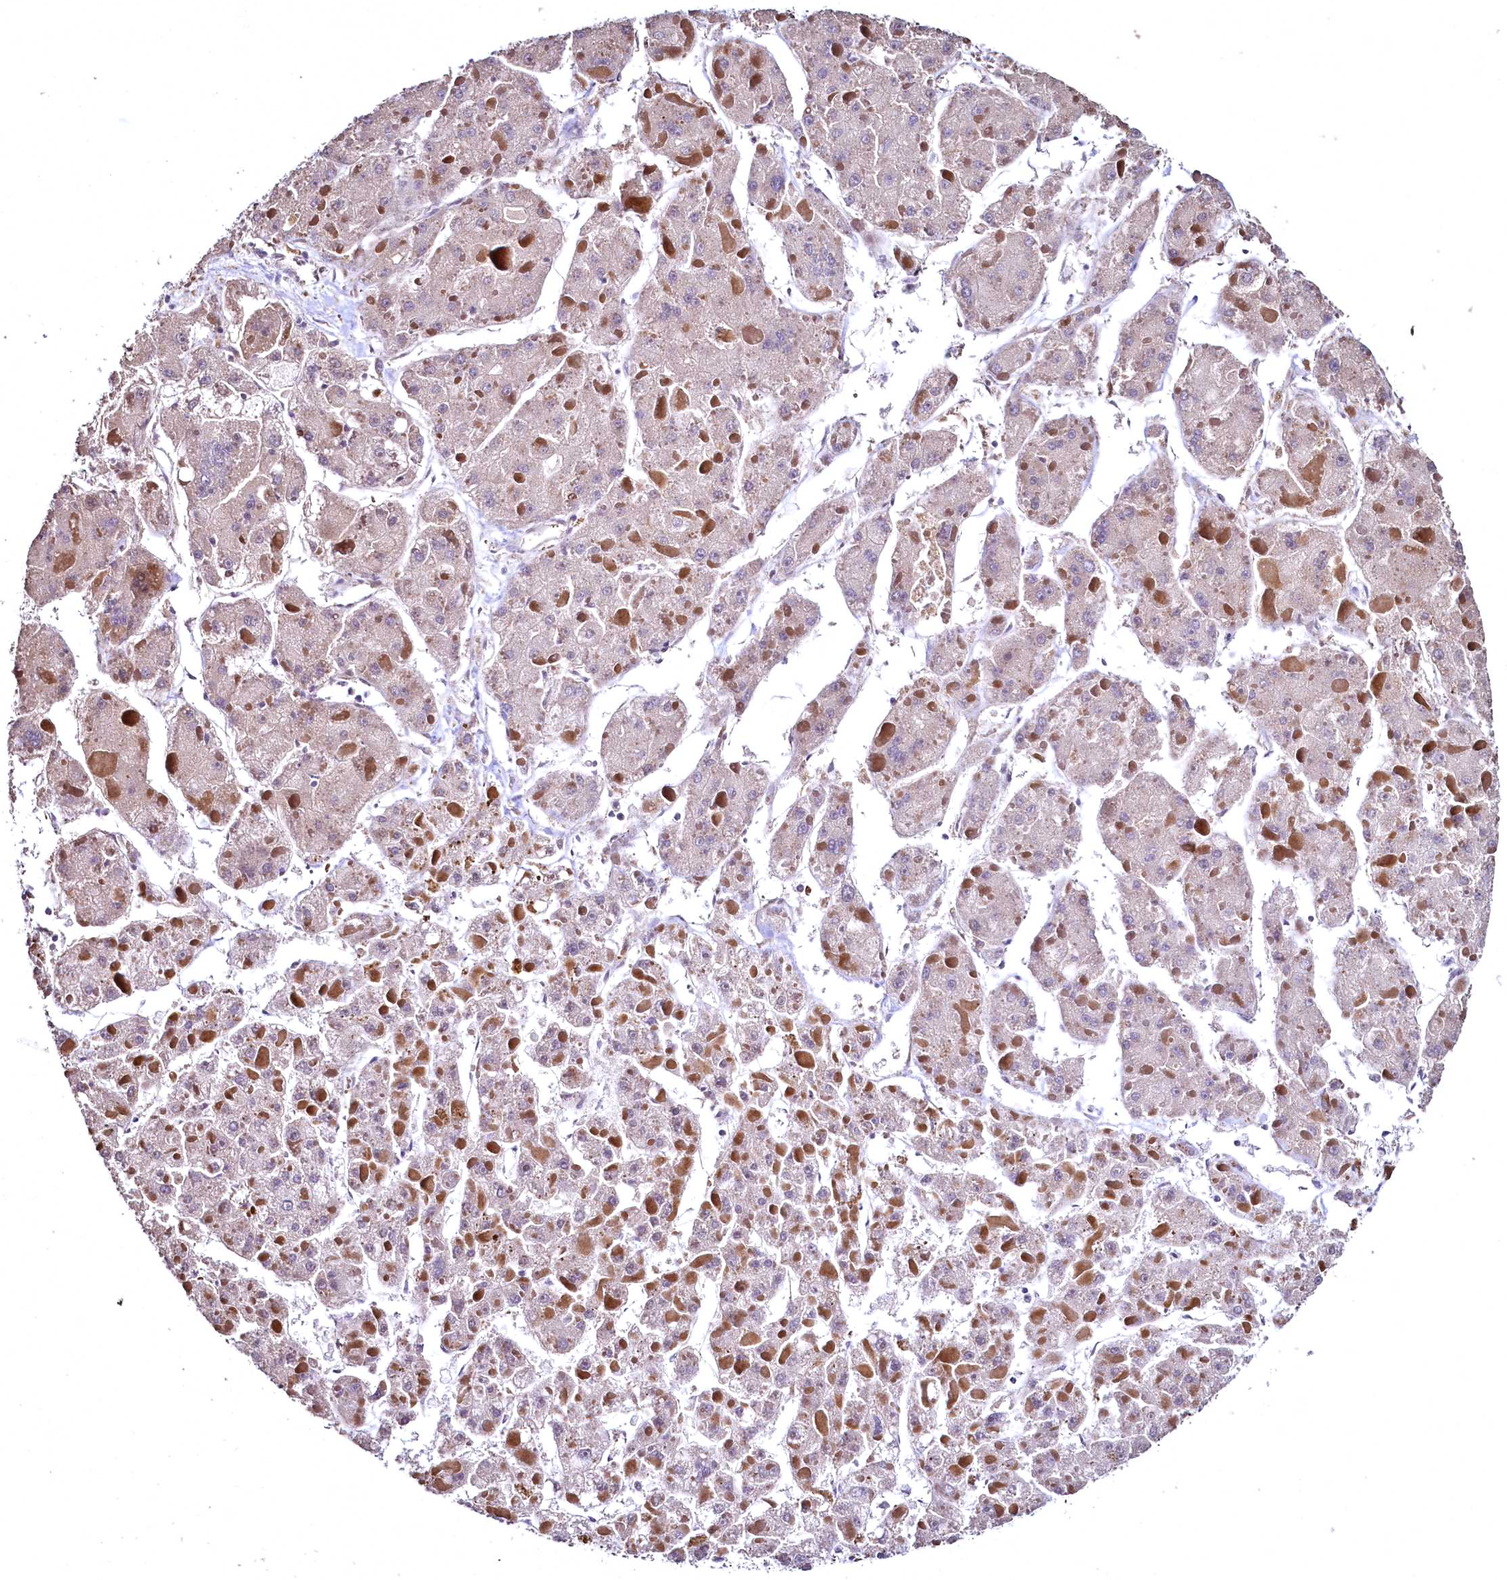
{"staining": {"intensity": "negative", "quantity": "none", "location": "none"}, "tissue": "liver cancer", "cell_type": "Tumor cells", "image_type": "cancer", "snomed": [{"axis": "morphology", "description": "Carcinoma, Hepatocellular, NOS"}, {"axis": "topography", "description": "Liver"}], "caption": "Tumor cells show no significant staining in liver cancer.", "gene": "TBCEL", "patient": {"sex": "female", "age": 73}}